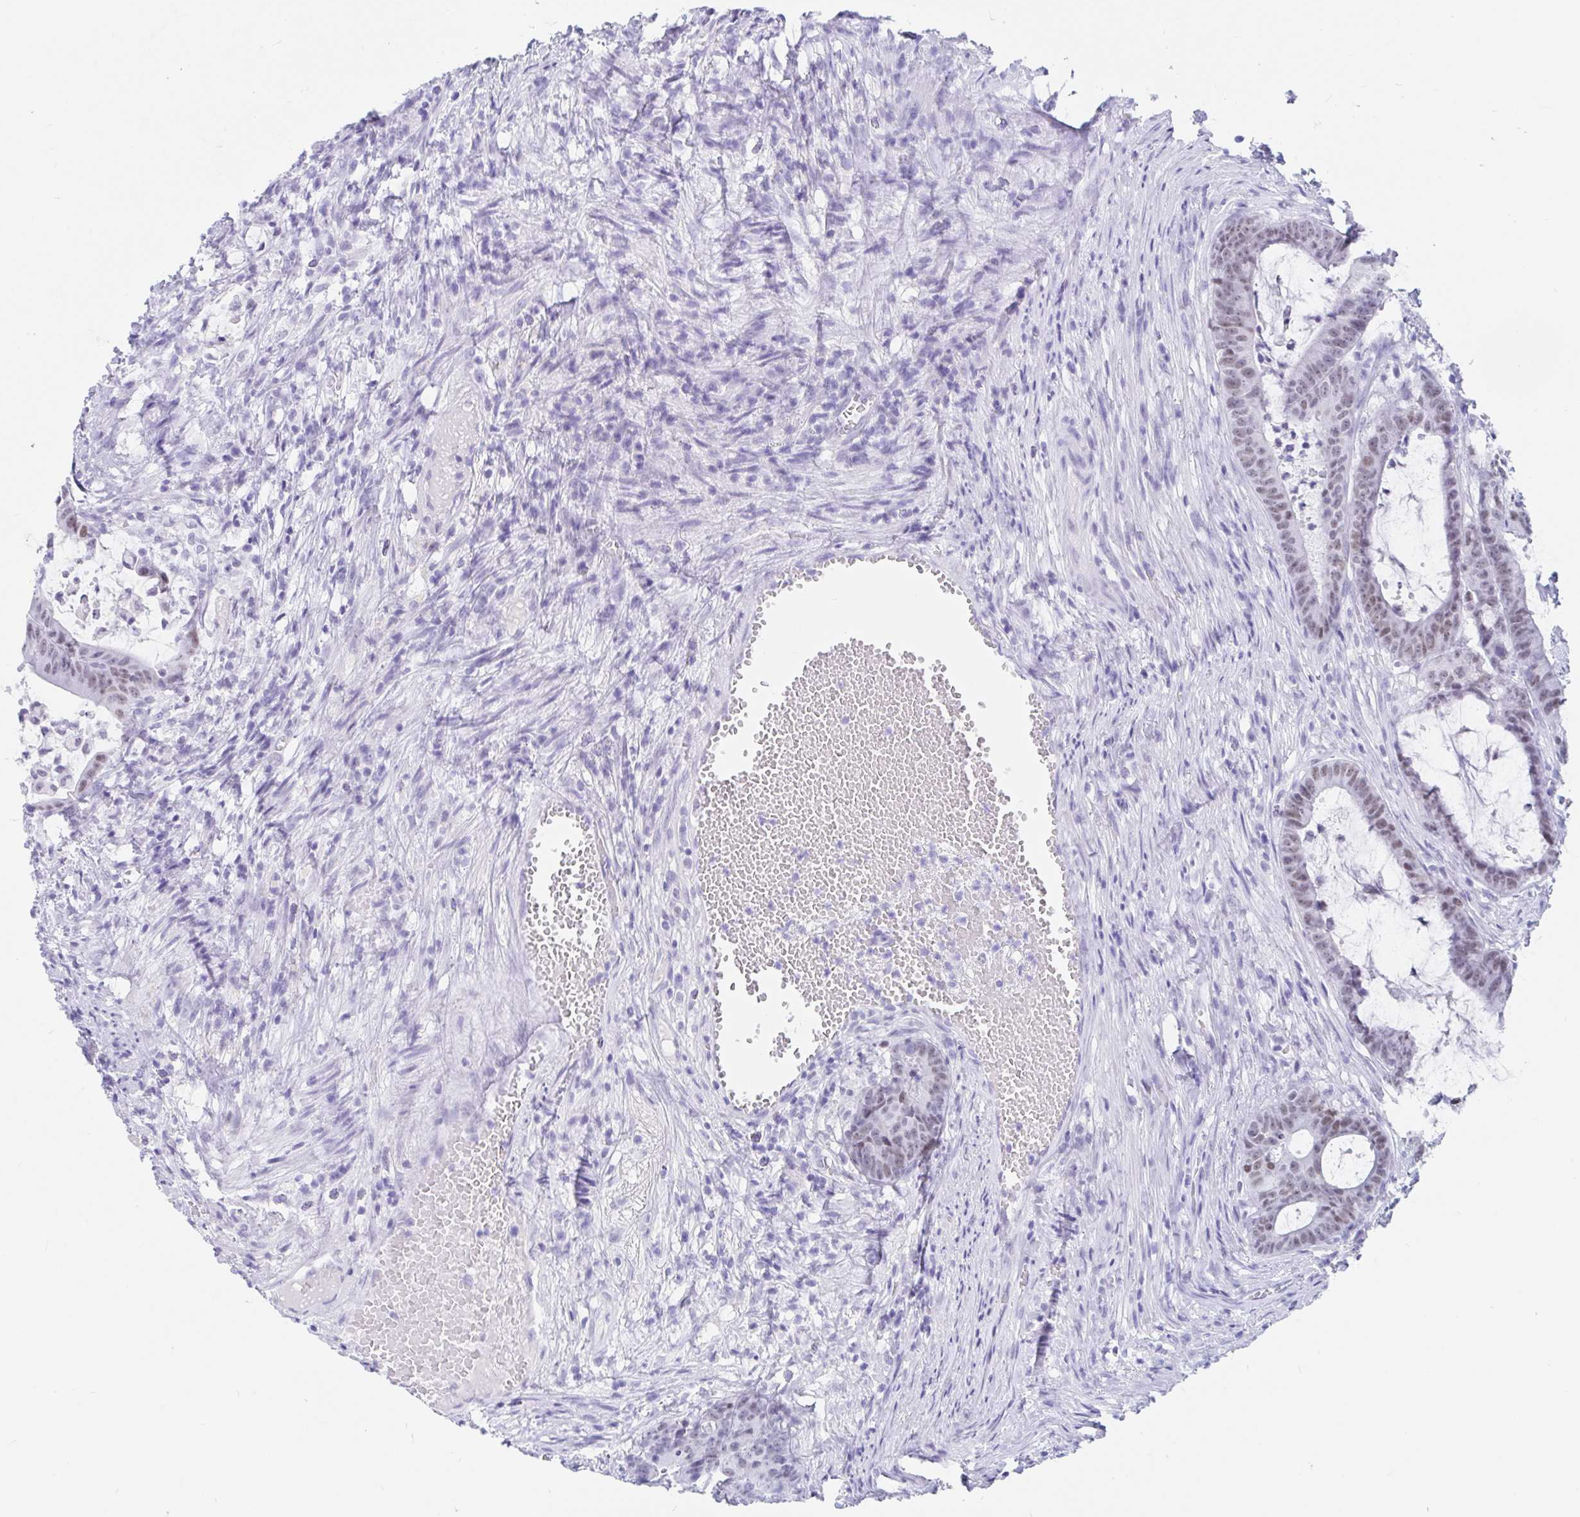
{"staining": {"intensity": "weak", "quantity": ">75%", "location": "nuclear"}, "tissue": "colorectal cancer", "cell_type": "Tumor cells", "image_type": "cancer", "snomed": [{"axis": "morphology", "description": "Adenocarcinoma, NOS"}, {"axis": "topography", "description": "Colon"}], "caption": "A brown stain highlights weak nuclear staining of a protein in colorectal cancer (adenocarcinoma) tumor cells. Immunohistochemistry stains the protein in brown and the nuclei are stained blue.", "gene": "OR6T1", "patient": {"sex": "female", "age": 78}}